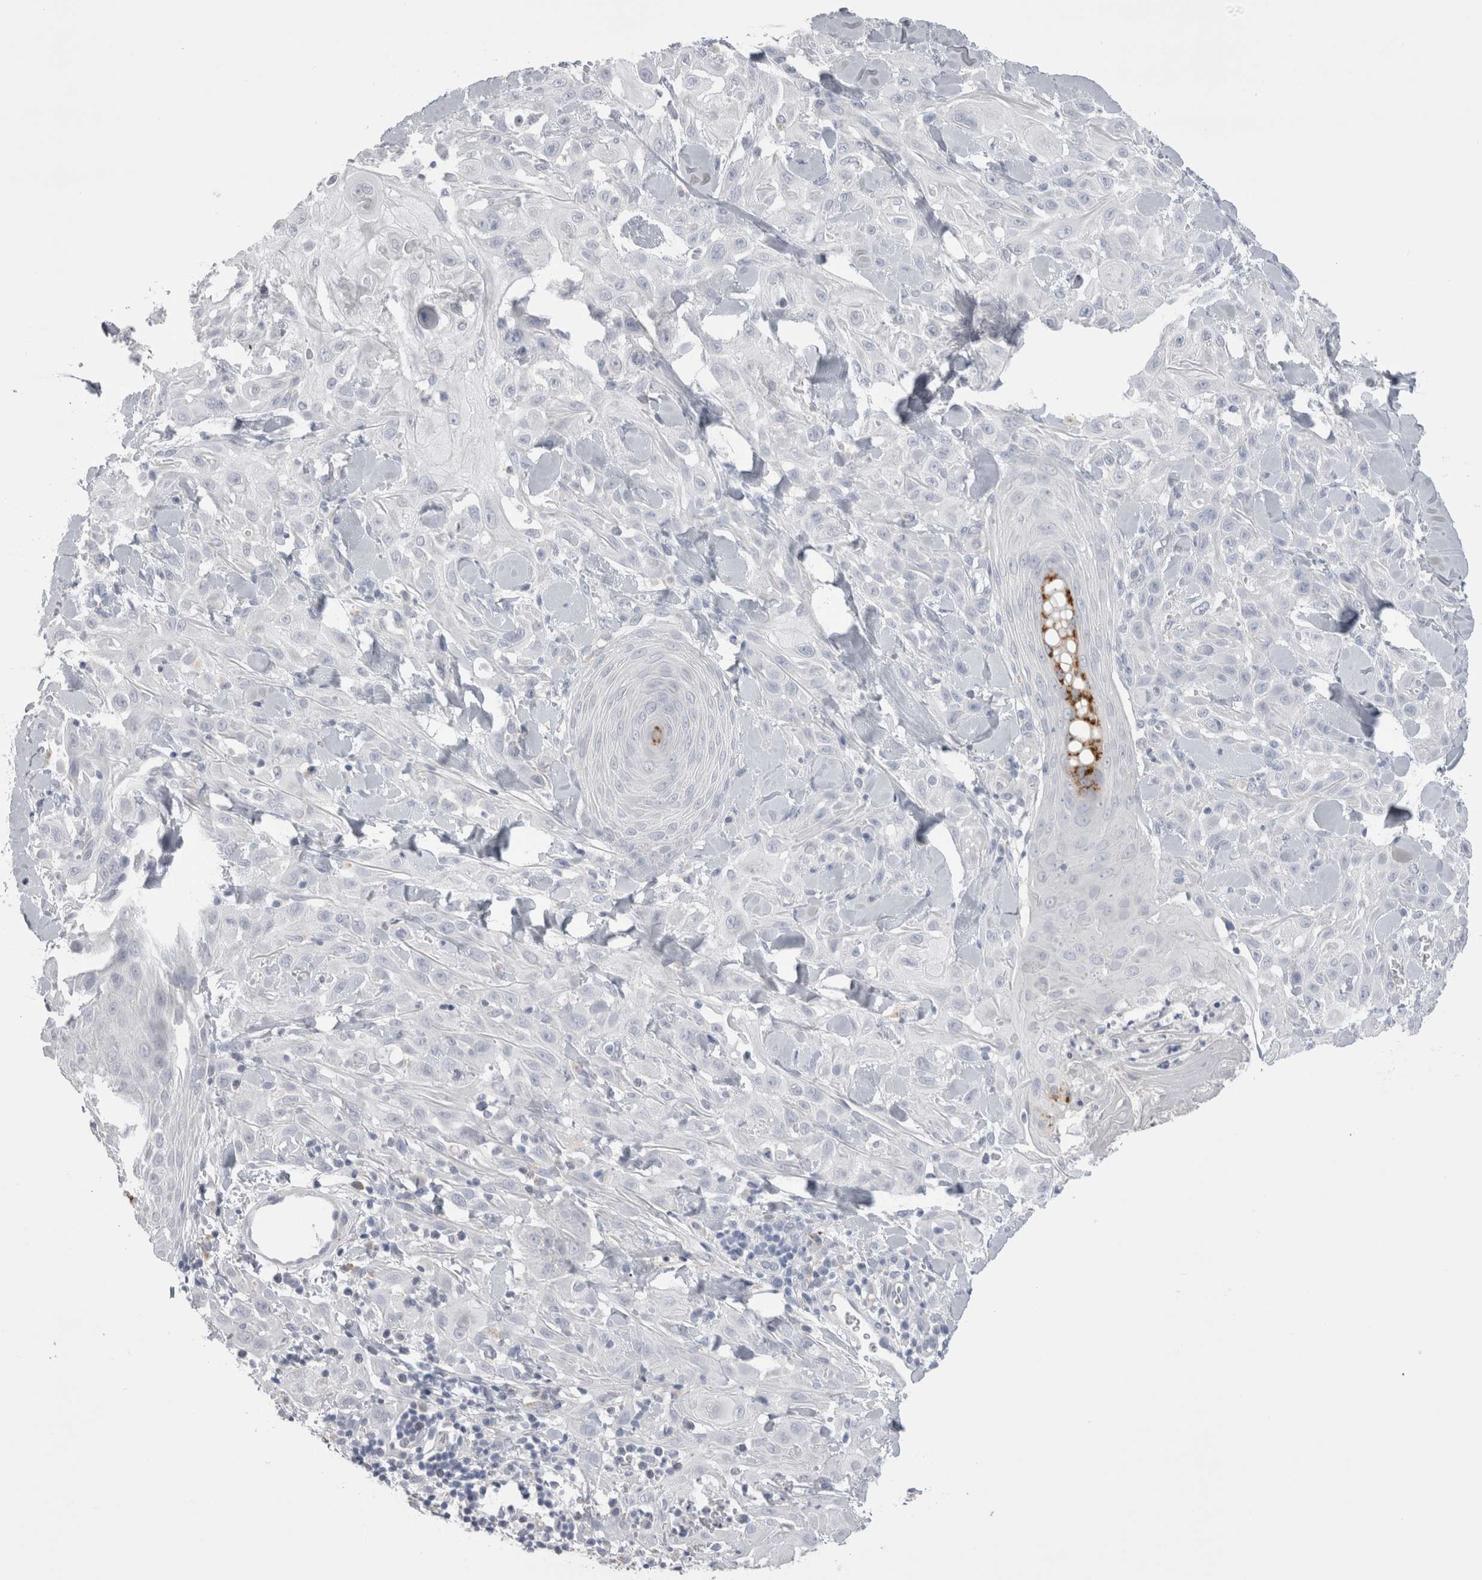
{"staining": {"intensity": "negative", "quantity": "none", "location": "none"}, "tissue": "skin cancer", "cell_type": "Tumor cells", "image_type": "cancer", "snomed": [{"axis": "morphology", "description": "Squamous cell carcinoma, NOS"}, {"axis": "topography", "description": "Skin"}], "caption": "DAB (3,3'-diaminobenzidine) immunohistochemical staining of human skin cancer (squamous cell carcinoma) reveals no significant staining in tumor cells.", "gene": "EPDR1", "patient": {"sex": "male", "age": 24}}